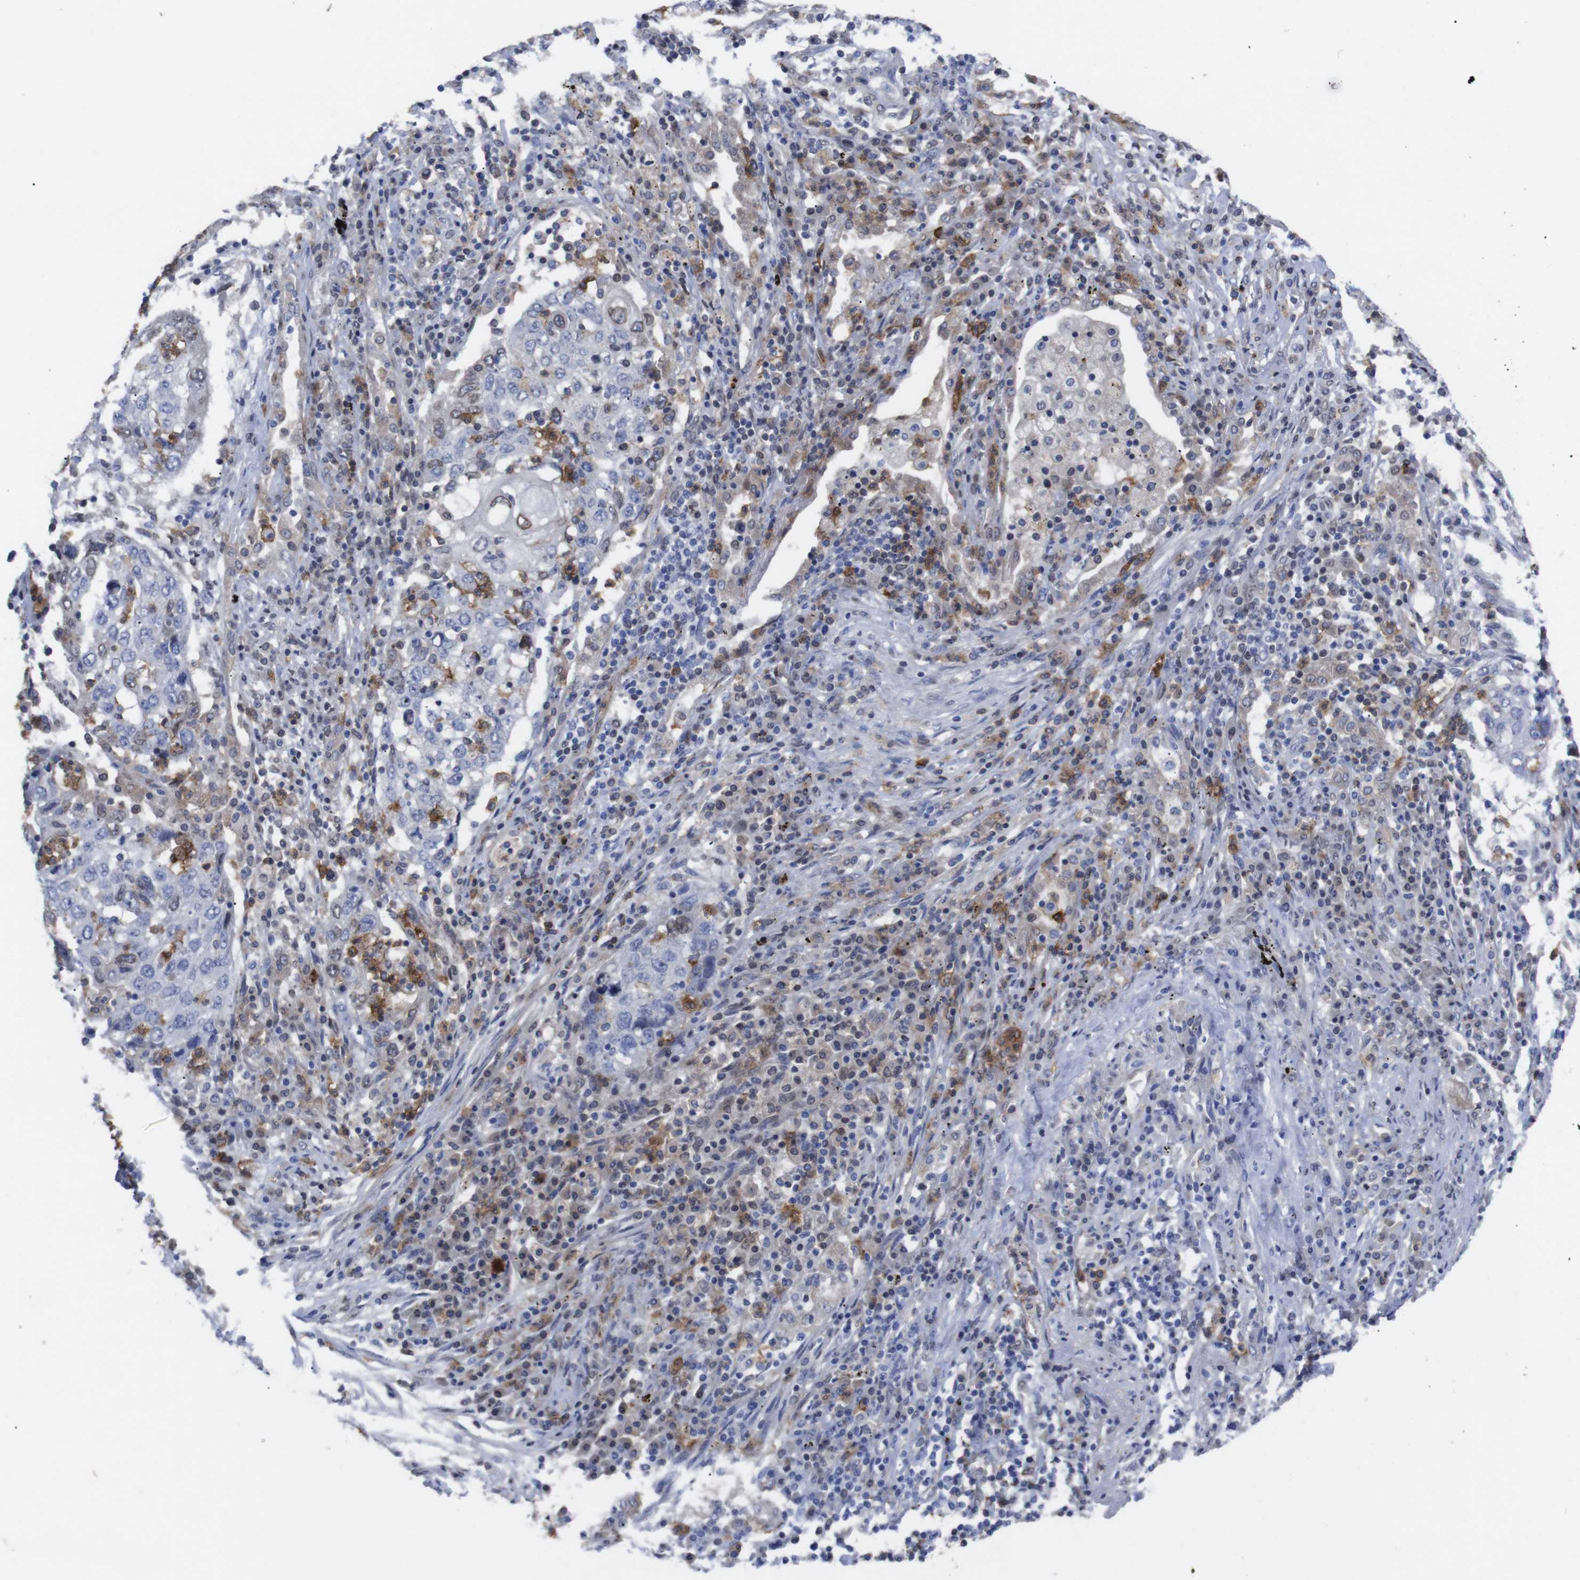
{"staining": {"intensity": "negative", "quantity": "none", "location": "none"}, "tissue": "lung cancer", "cell_type": "Tumor cells", "image_type": "cancer", "snomed": [{"axis": "morphology", "description": "Squamous cell carcinoma, NOS"}, {"axis": "topography", "description": "Lung"}], "caption": "Tumor cells are negative for protein expression in human squamous cell carcinoma (lung).", "gene": "C5AR1", "patient": {"sex": "female", "age": 63}}